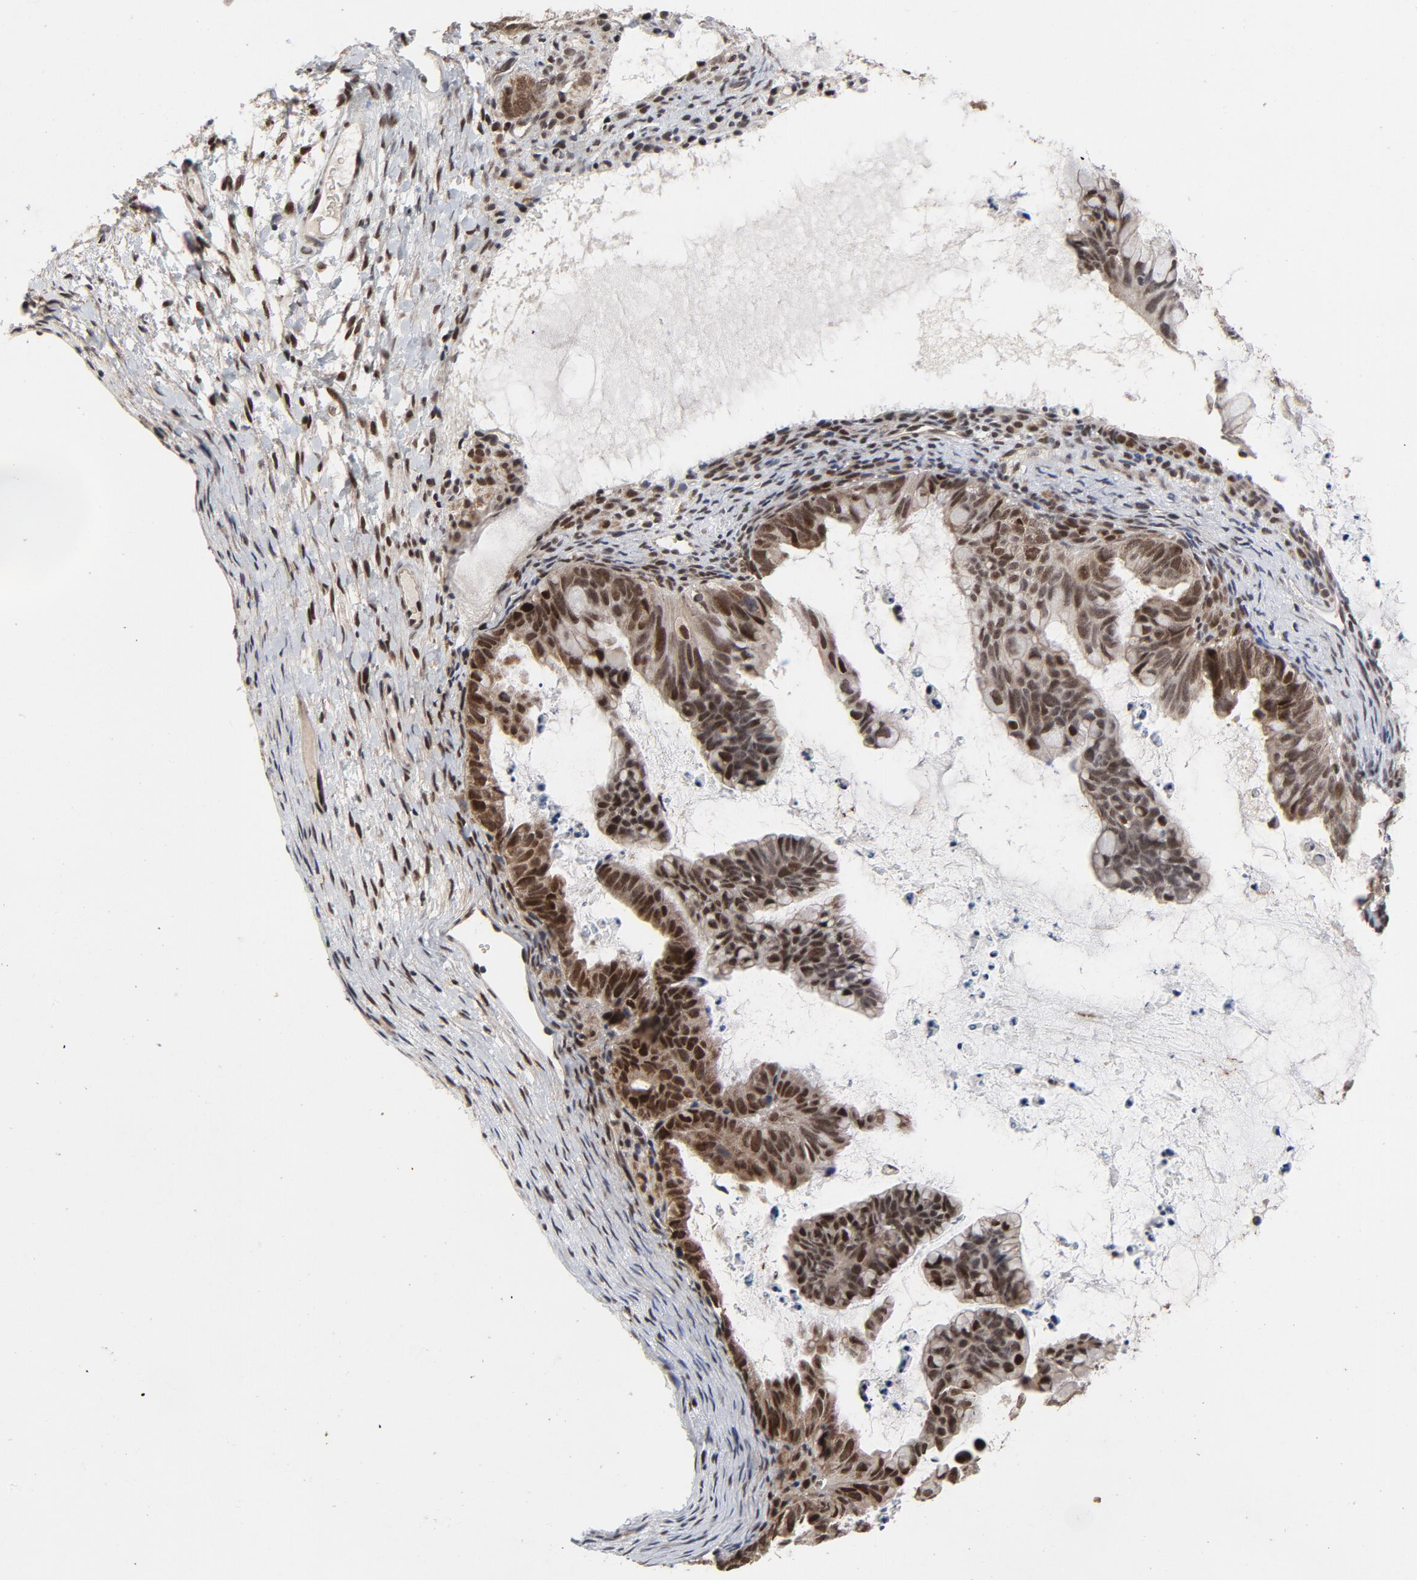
{"staining": {"intensity": "strong", "quantity": ">75%", "location": "nuclear"}, "tissue": "ovarian cancer", "cell_type": "Tumor cells", "image_type": "cancer", "snomed": [{"axis": "morphology", "description": "Cystadenocarcinoma, mucinous, NOS"}, {"axis": "topography", "description": "Ovary"}], "caption": "An image of mucinous cystadenocarcinoma (ovarian) stained for a protein displays strong nuclear brown staining in tumor cells.", "gene": "ZKSCAN8", "patient": {"sex": "female", "age": 36}}